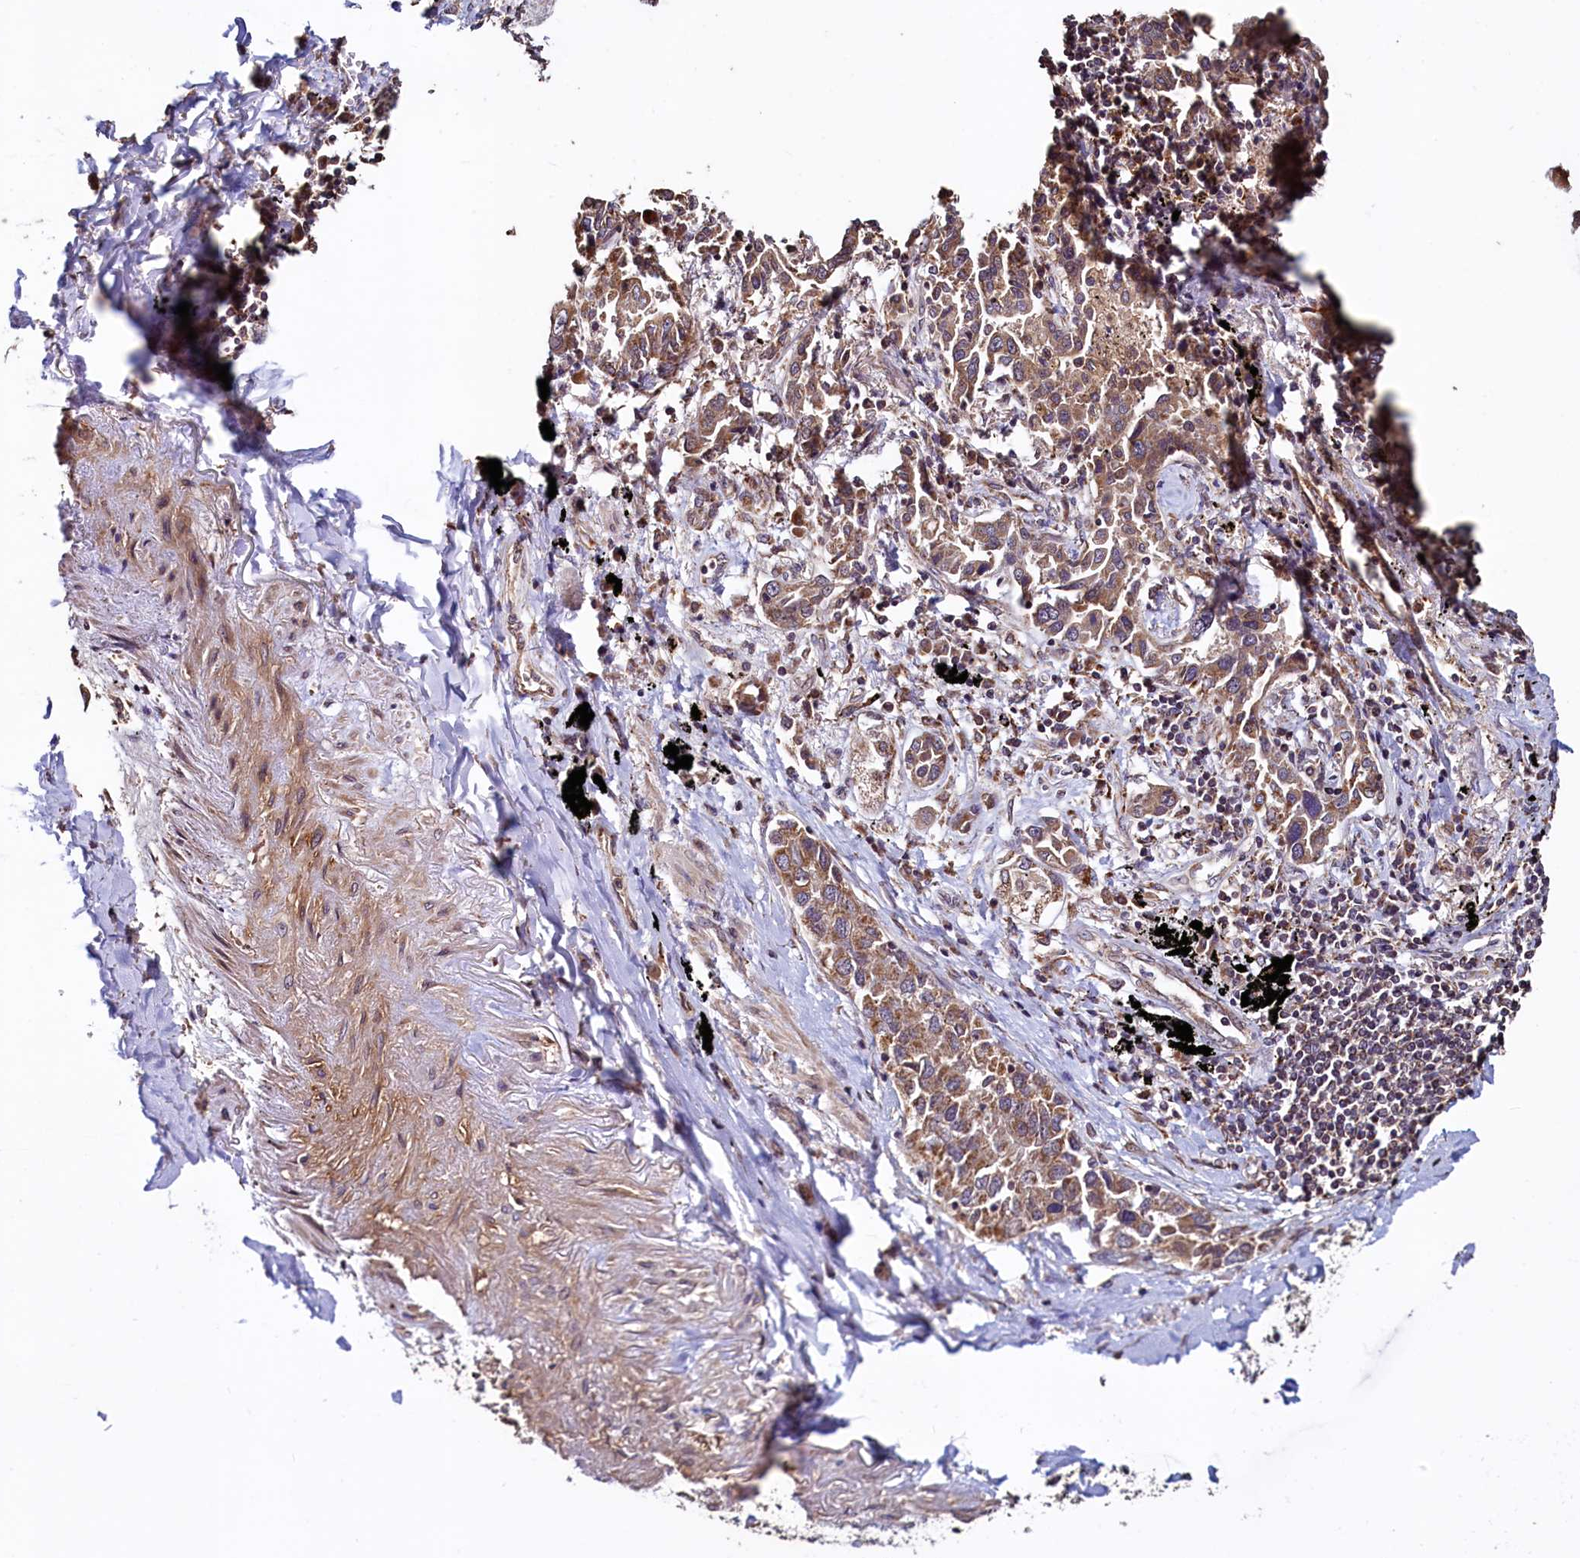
{"staining": {"intensity": "moderate", "quantity": ">75%", "location": "cytoplasmic/membranous"}, "tissue": "lung cancer", "cell_type": "Tumor cells", "image_type": "cancer", "snomed": [{"axis": "morphology", "description": "Adenocarcinoma, NOS"}, {"axis": "topography", "description": "Lung"}], "caption": "High-power microscopy captured an IHC image of lung cancer, revealing moderate cytoplasmic/membranous expression in about >75% of tumor cells.", "gene": "RBFA", "patient": {"sex": "male", "age": 67}}